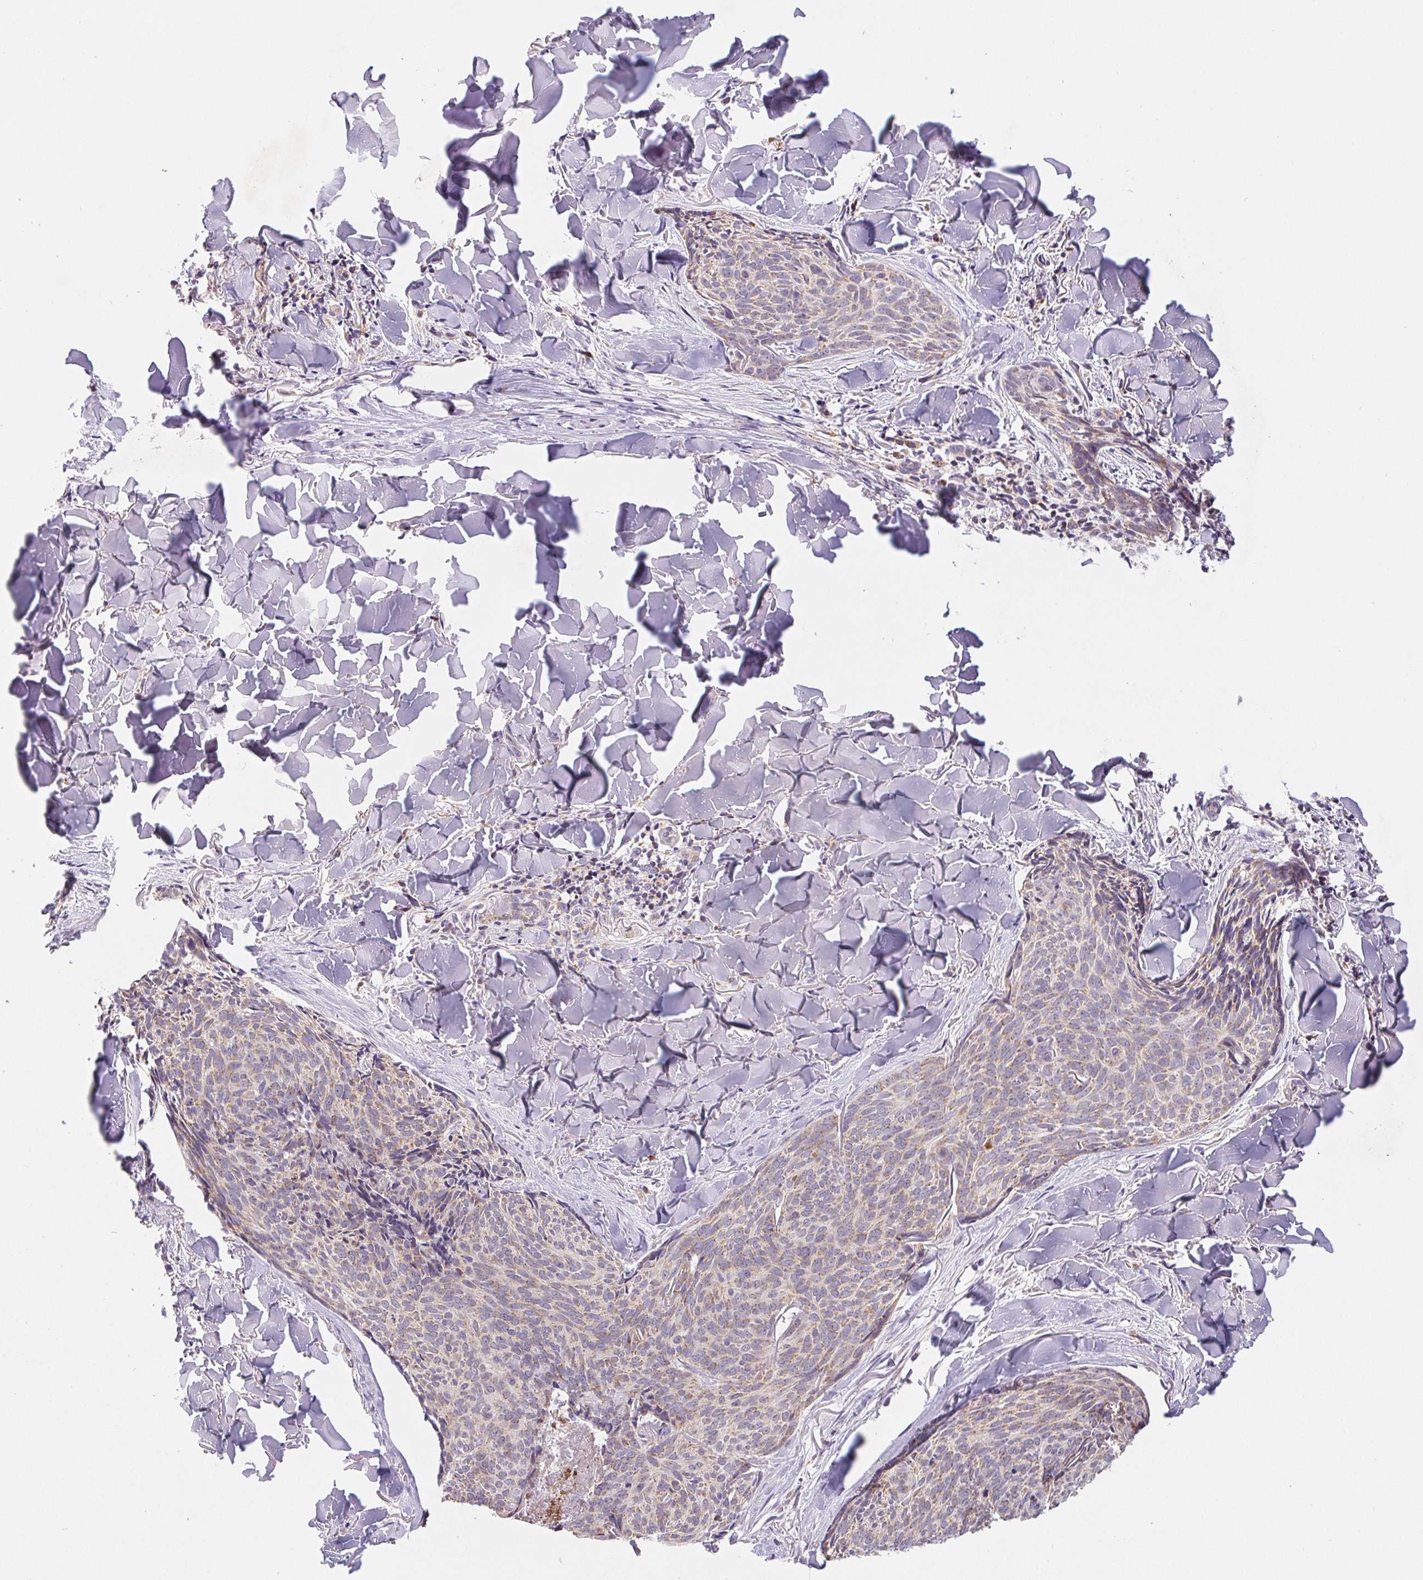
{"staining": {"intensity": "weak", "quantity": "25%-75%", "location": "cytoplasmic/membranous"}, "tissue": "skin cancer", "cell_type": "Tumor cells", "image_type": "cancer", "snomed": [{"axis": "morphology", "description": "Basal cell carcinoma"}, {"axis": "topography", "description": "Skin"}], "caption": "This is a histology image of IHC staining of basal cell carcinoma (skin), which shows weak positivity in the cytoplasmic/membranous of tumor cells.", "gene": "EMC6", "patient": {"sex": "female", "age": 82}}